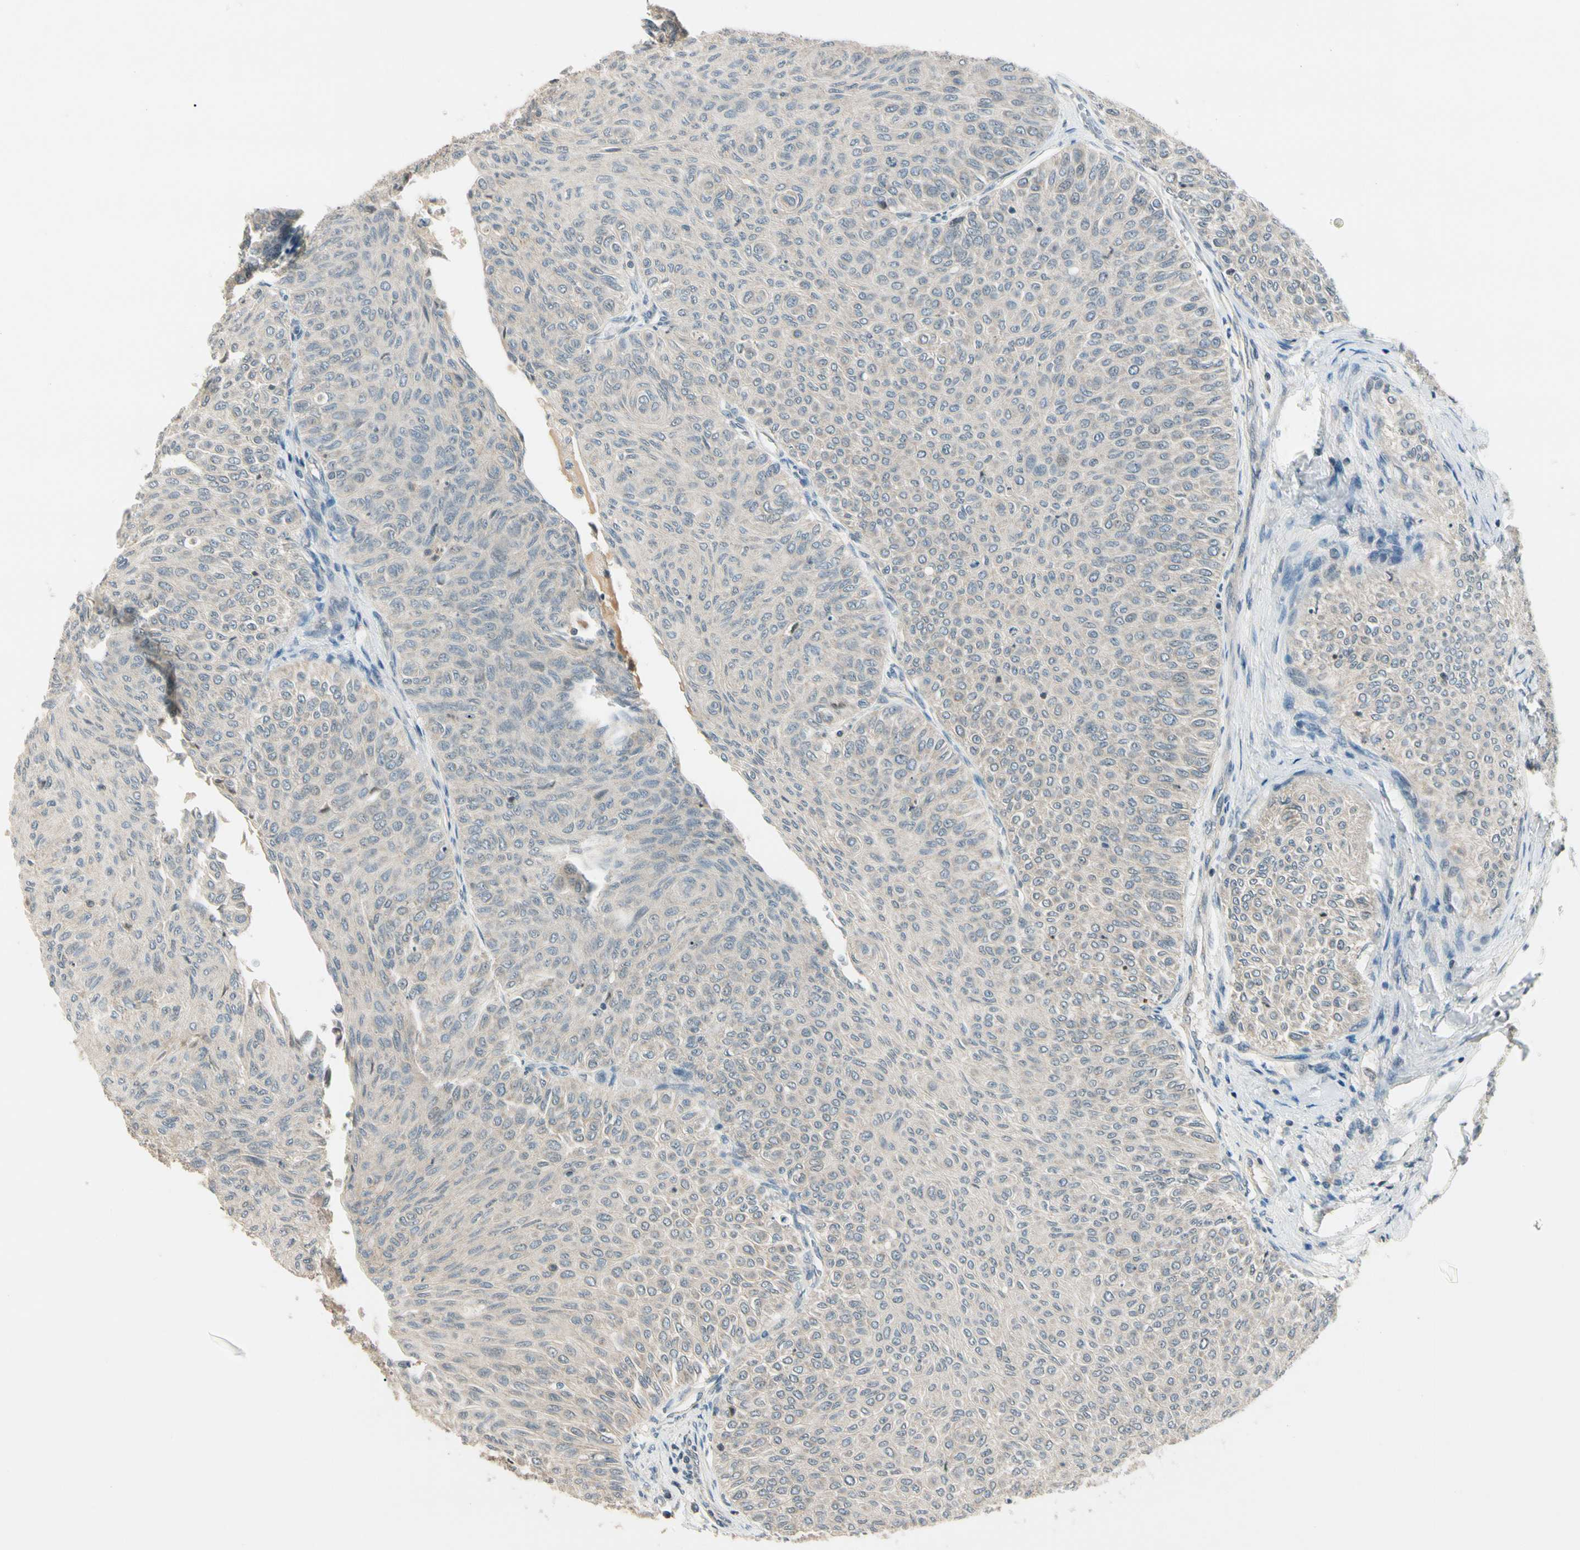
{"staining": {"intensity": "weak", "quantity": "<25%", "location": "cytoplasmic/membranous"}, "tissue": "urothelial cancer", "cell_type": "Tumor cells", "image_type": "cancer", "snomed": [{"axis": "morphology", "description": "Urothelial carcinoma, Low grade"}, {"axis": "topography", "description": "Urinary bladder"}], "caption": "Tumor cells are negative for brown protein staining in urothelial cancer. (DAB IHC, high magnification).", "gene": "ZSCAN12", "patient": {"sex": "male", "age": 78}}